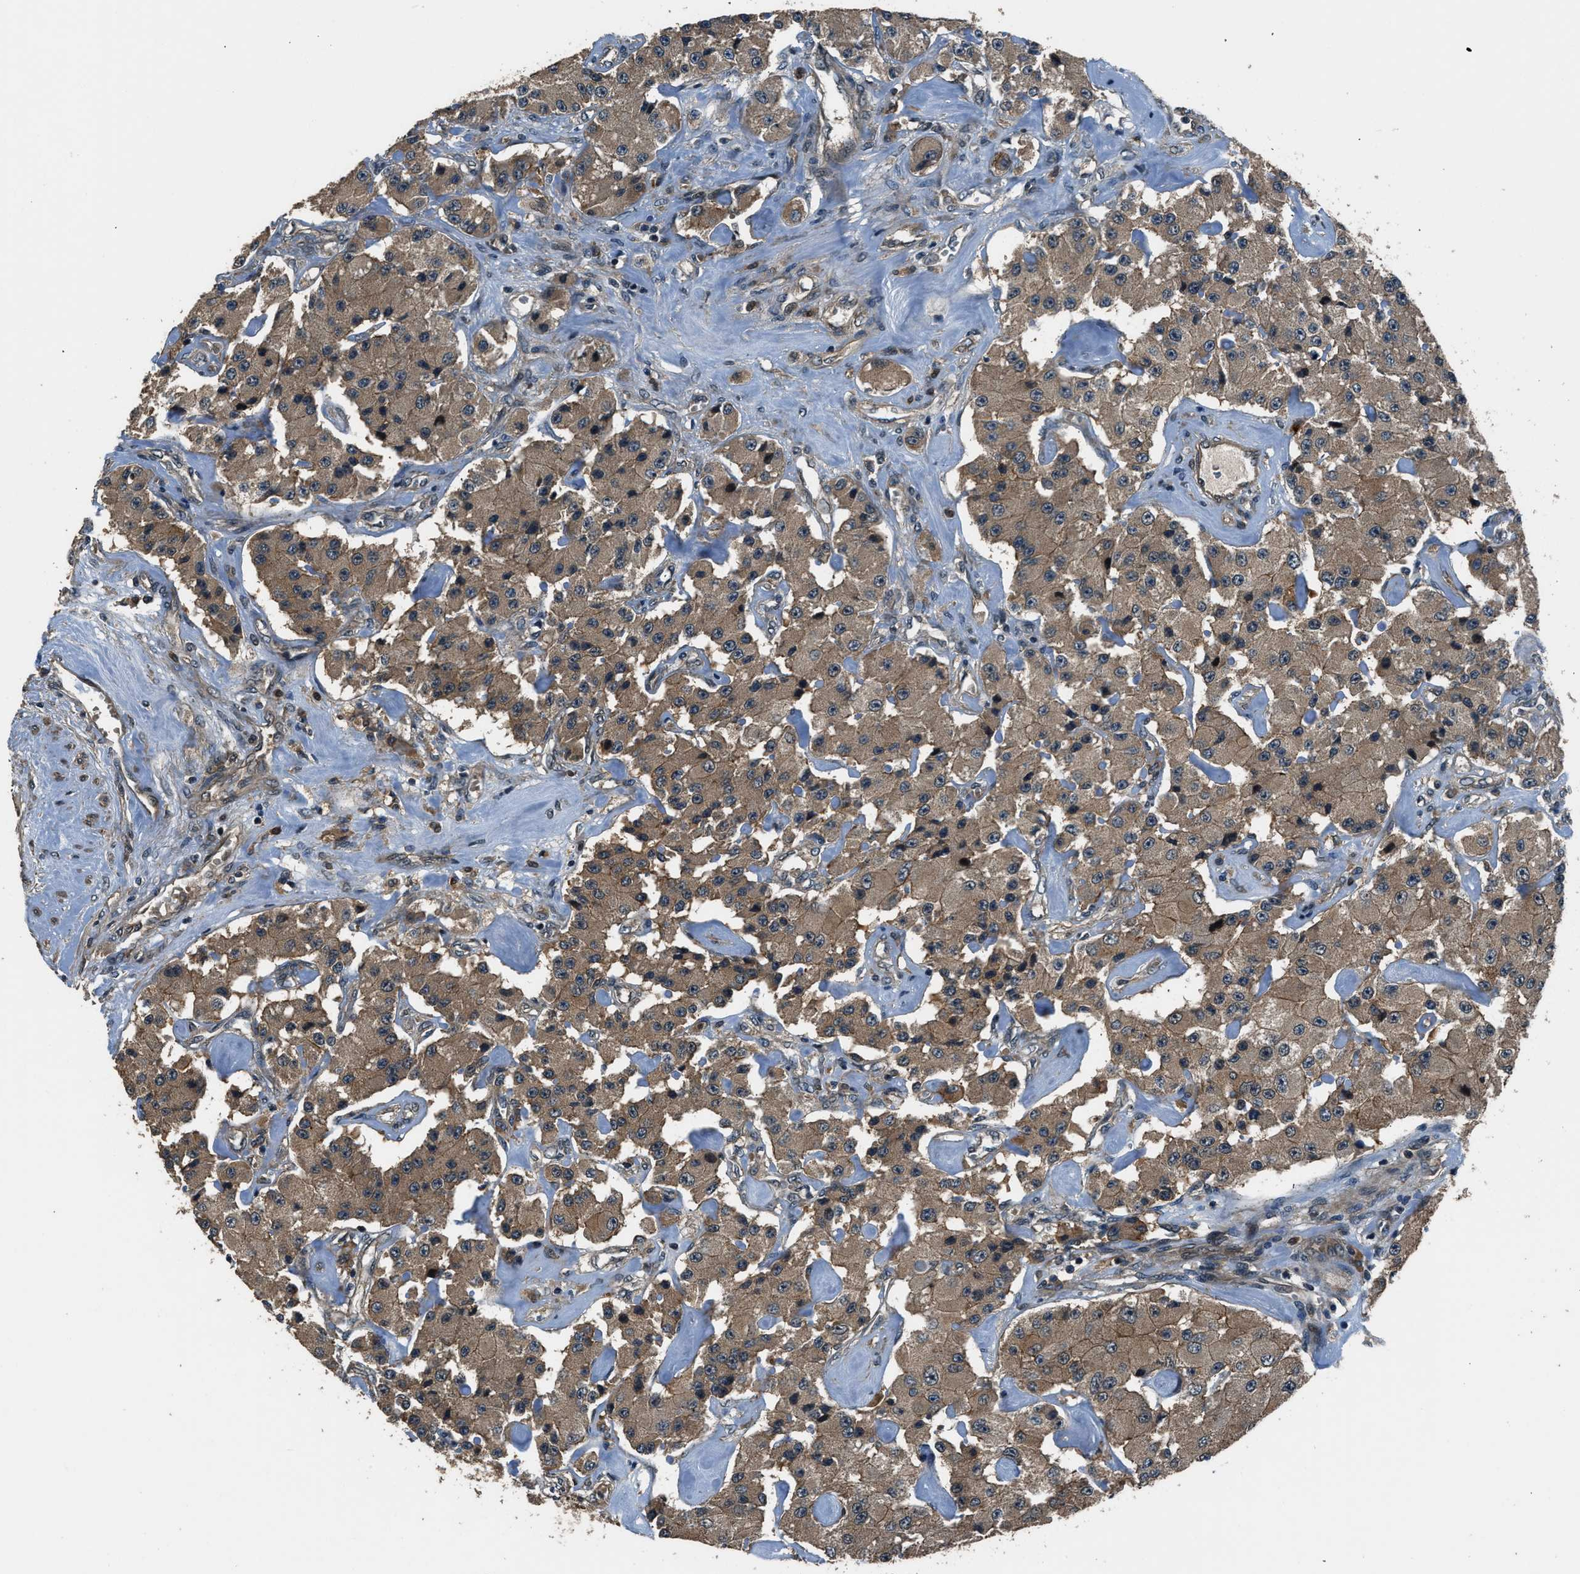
{"staining": {"intensity": "moderate", "quantity": ">75%", "location": "cytoplasmic/membranous"}, "tissue": "carcinoid", "cell_type": "Tumor cells", "image_type": "cancer", "snomed": [{"axis": "morphology", "description": "Carcinoid, malignant, NOS"}, {"axis": "topography", "description": "Pancreas"}], "caption": "An image showing moderate cytoplasmic/membranous expression in approximately >75% of tumor cells in malignant carcinoid, as visualized by brown immunohistochemical staining.", "gene": "ARHGEF11", "patient": {"sex": "male", "age": 41}}